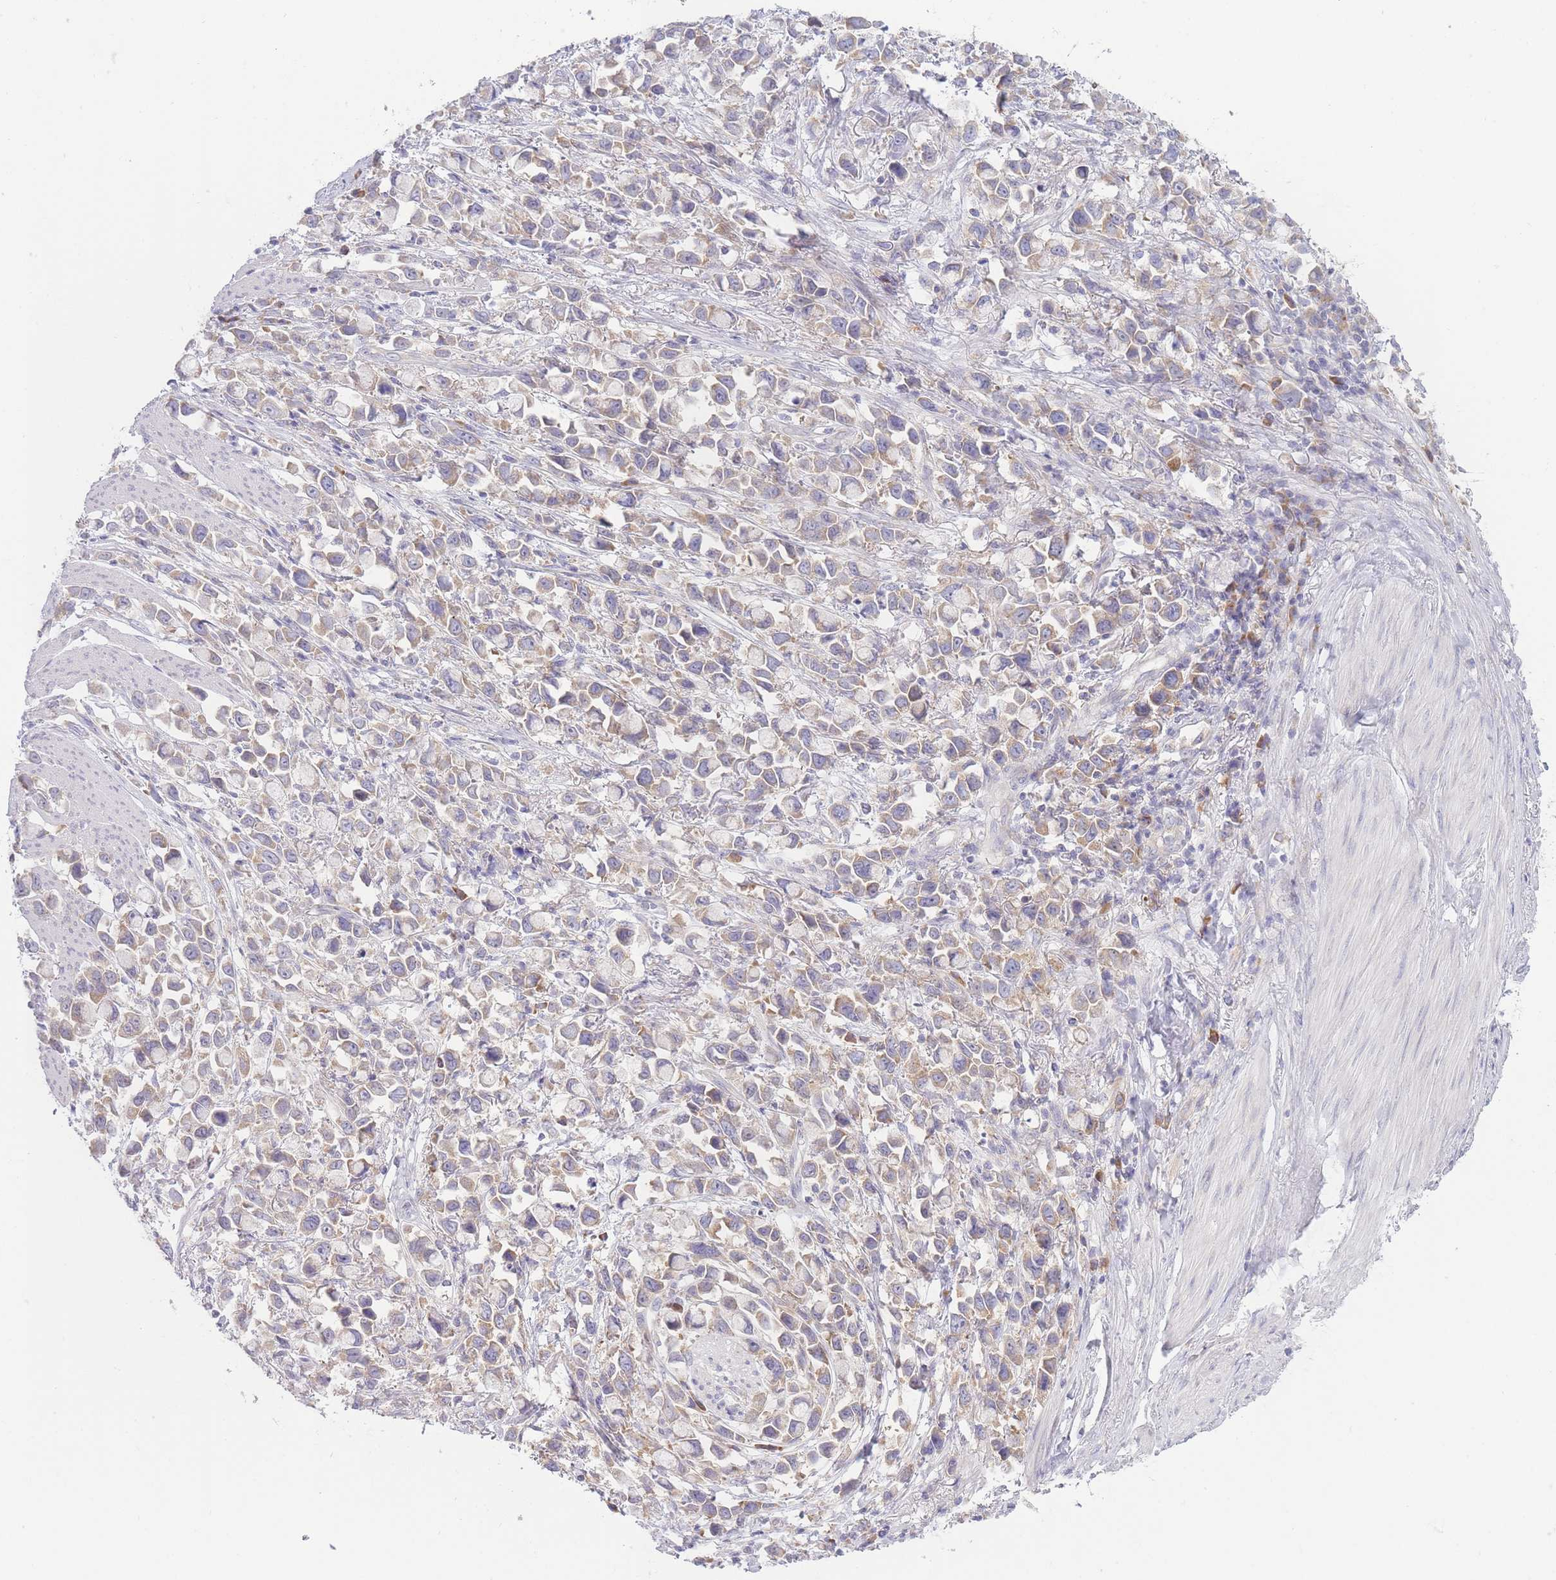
{"staining": {"intensity": "weak", "quantity": "25%-75%", "location": "cytoplasmic/membranous"}, "tissue": "stomach cancer", "cell_type": "Tumor cells", "image_type": "cancer", "snomed": [{"axis": "morphology", "description": "Adenocarcinoma, NOS"}, {"axis": "topography", "description": "Stomach"}], "caption": "Protein staining reveals weak cytoplasmic/membranous staining in about 25%-75% of tumor cells in stomach cancer (adenocarcinoma).", "gene": "OR5L2", "patient": {"sex": "female", "age": 81}}